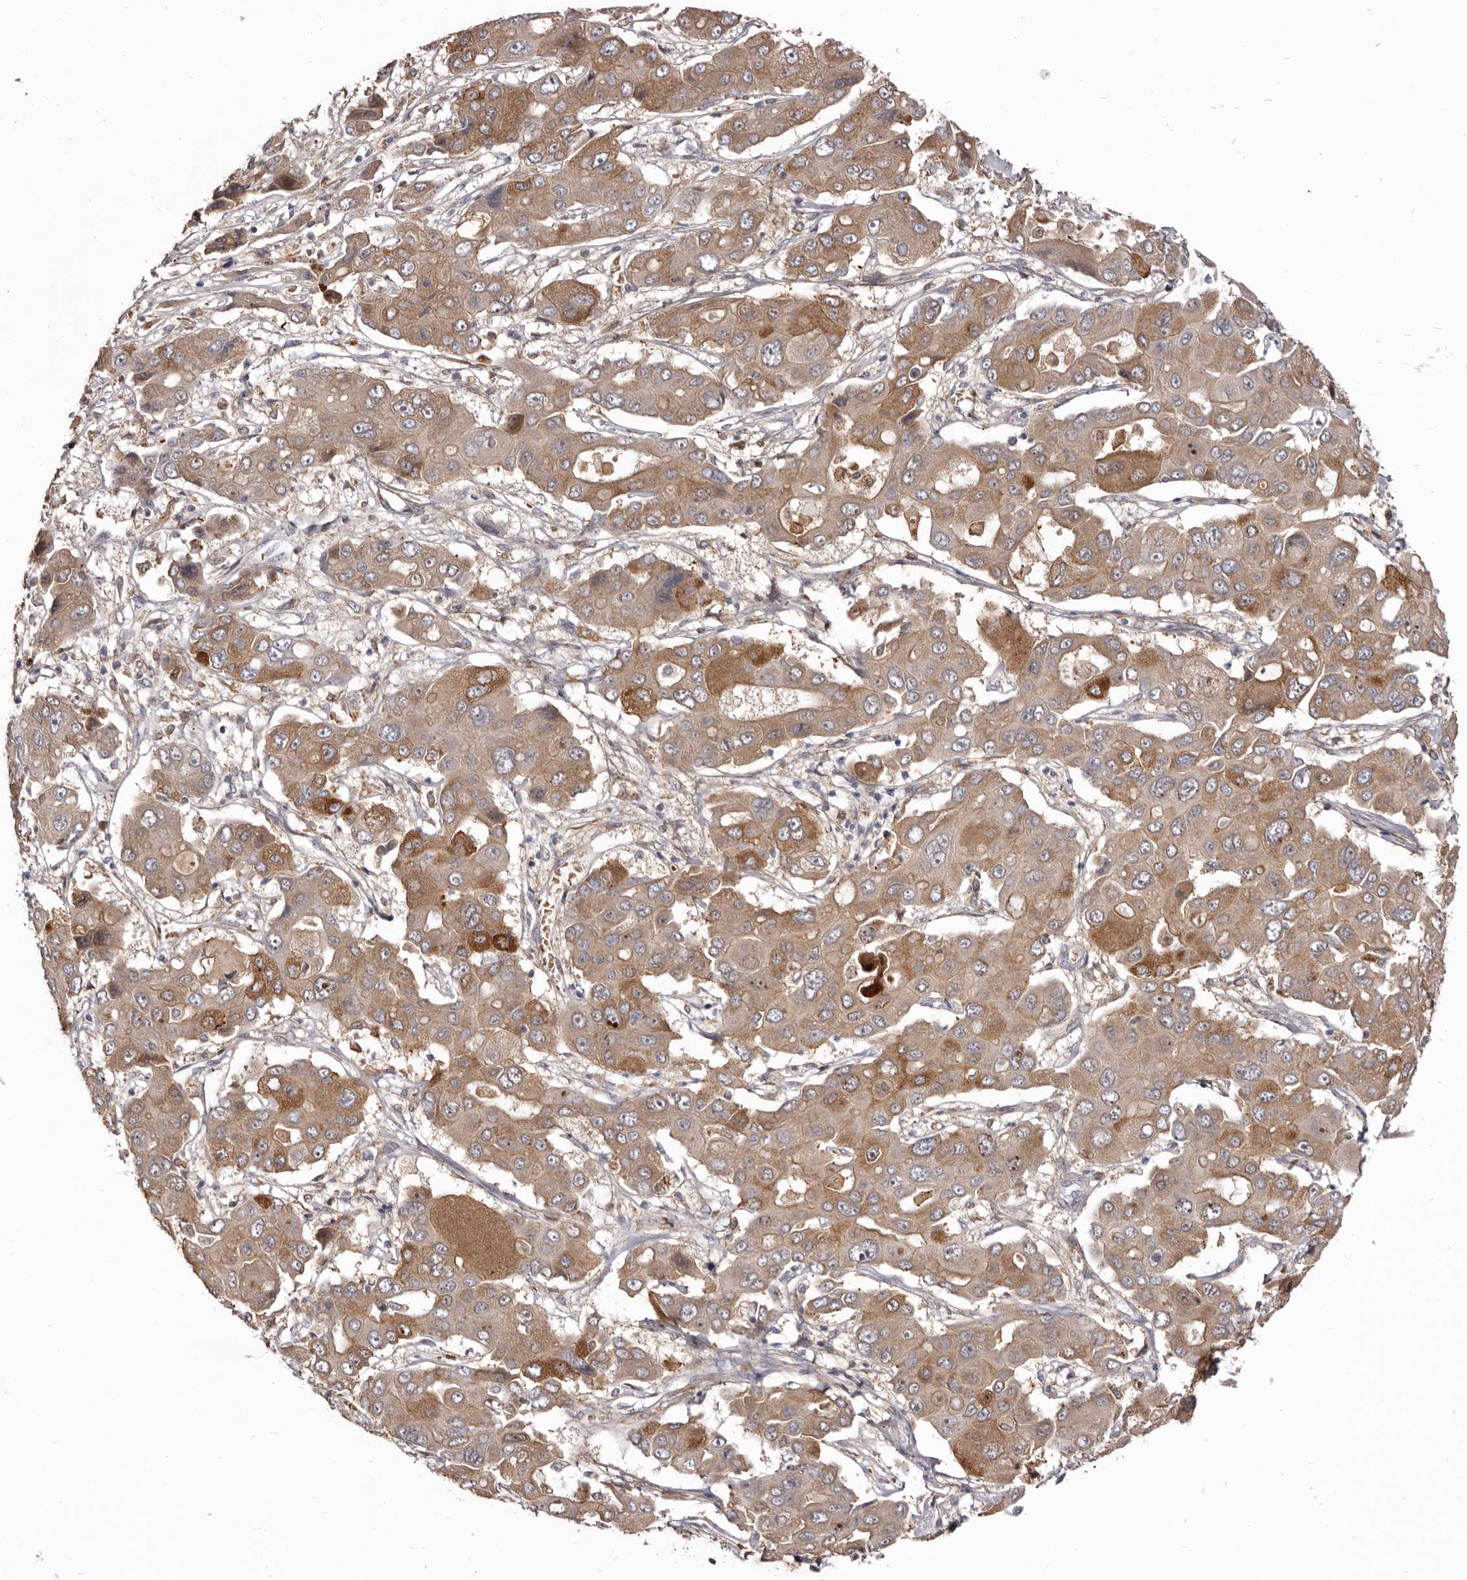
{"staining": {"intensity": "moderate", "quantity": ">75%", "location": "cytoplasmic/membranous"}, "tissue": "liver cancer", "cell_type": "Tumor cells", "image_type": "cancer", "snomed": [{"axis": "morphology", "description": "Cholangiocarcinoma"}, {"axis": "topography", "description": "Liver"}], "caption": "Immunohistochemical staining of human liver cancer reveals medium levels of moderate cytoplasmic/membranous protein expression in about >75% of tumor cells.", "gene": "NENF", "patient": {"sex": "male", "age": 67}}